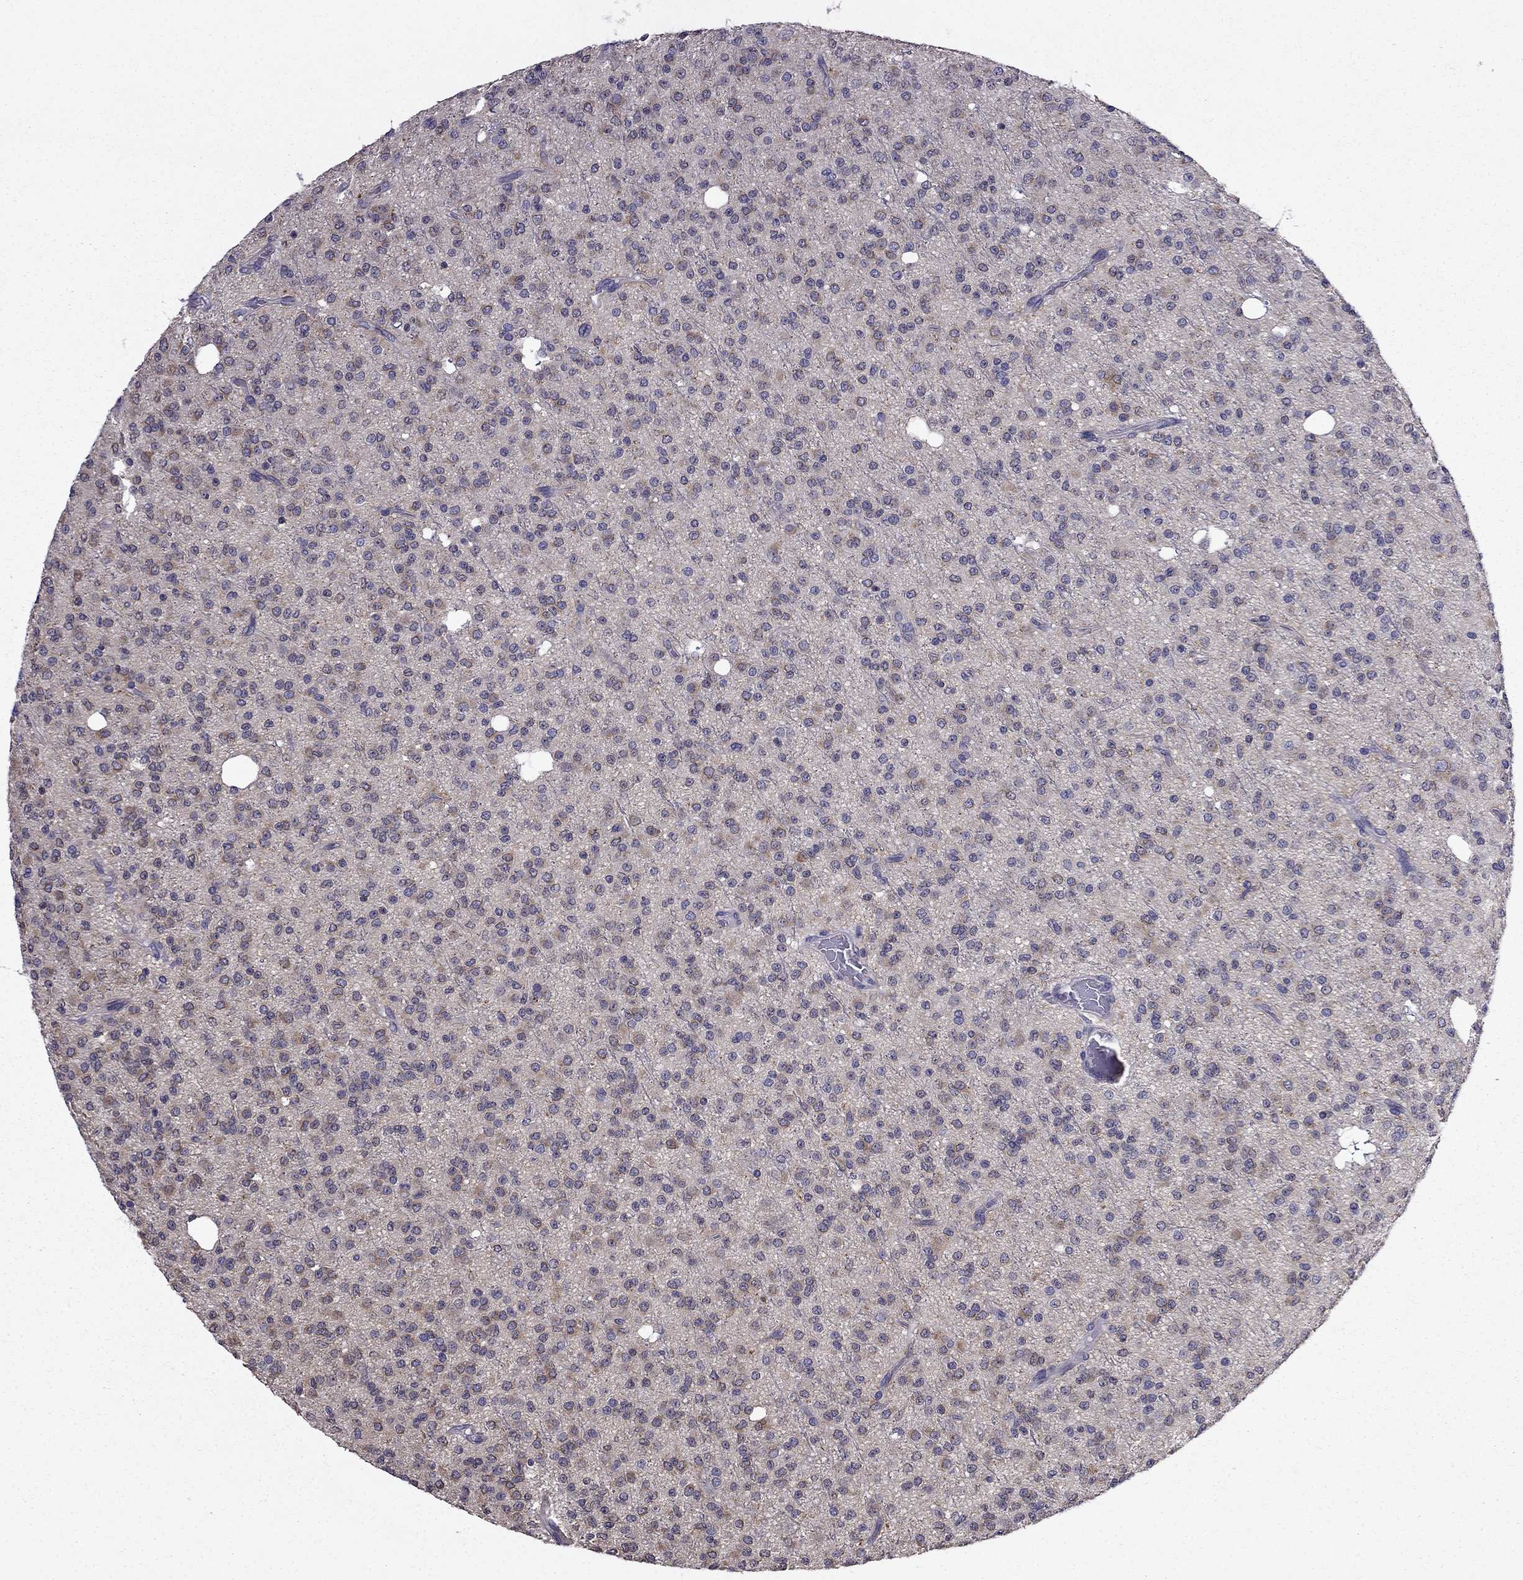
{"staining": {"intensity": "weak", "quantity": "<25%", "location": "cytoplasmic/membranous"}, "tissue": "glioma", "cell_type": "Tumor cells", "image_type": "cancer", "snomed": [{"axis": "morphology", "description": "Glioma, malignant, Low grade"}, {"axis": "topography", "description": "Brain"}], "caption": "IHC image of human malignant glioma (low-grade) stained for a protein (brown), which demonstrates no positivity in tumor cells. (DAB (3,3'-diaminobenzidine) immunohistochemistry (IHC), high magnification).", "gene": "SCNN1D", "patient": {"sex": "male", "age": 27}}